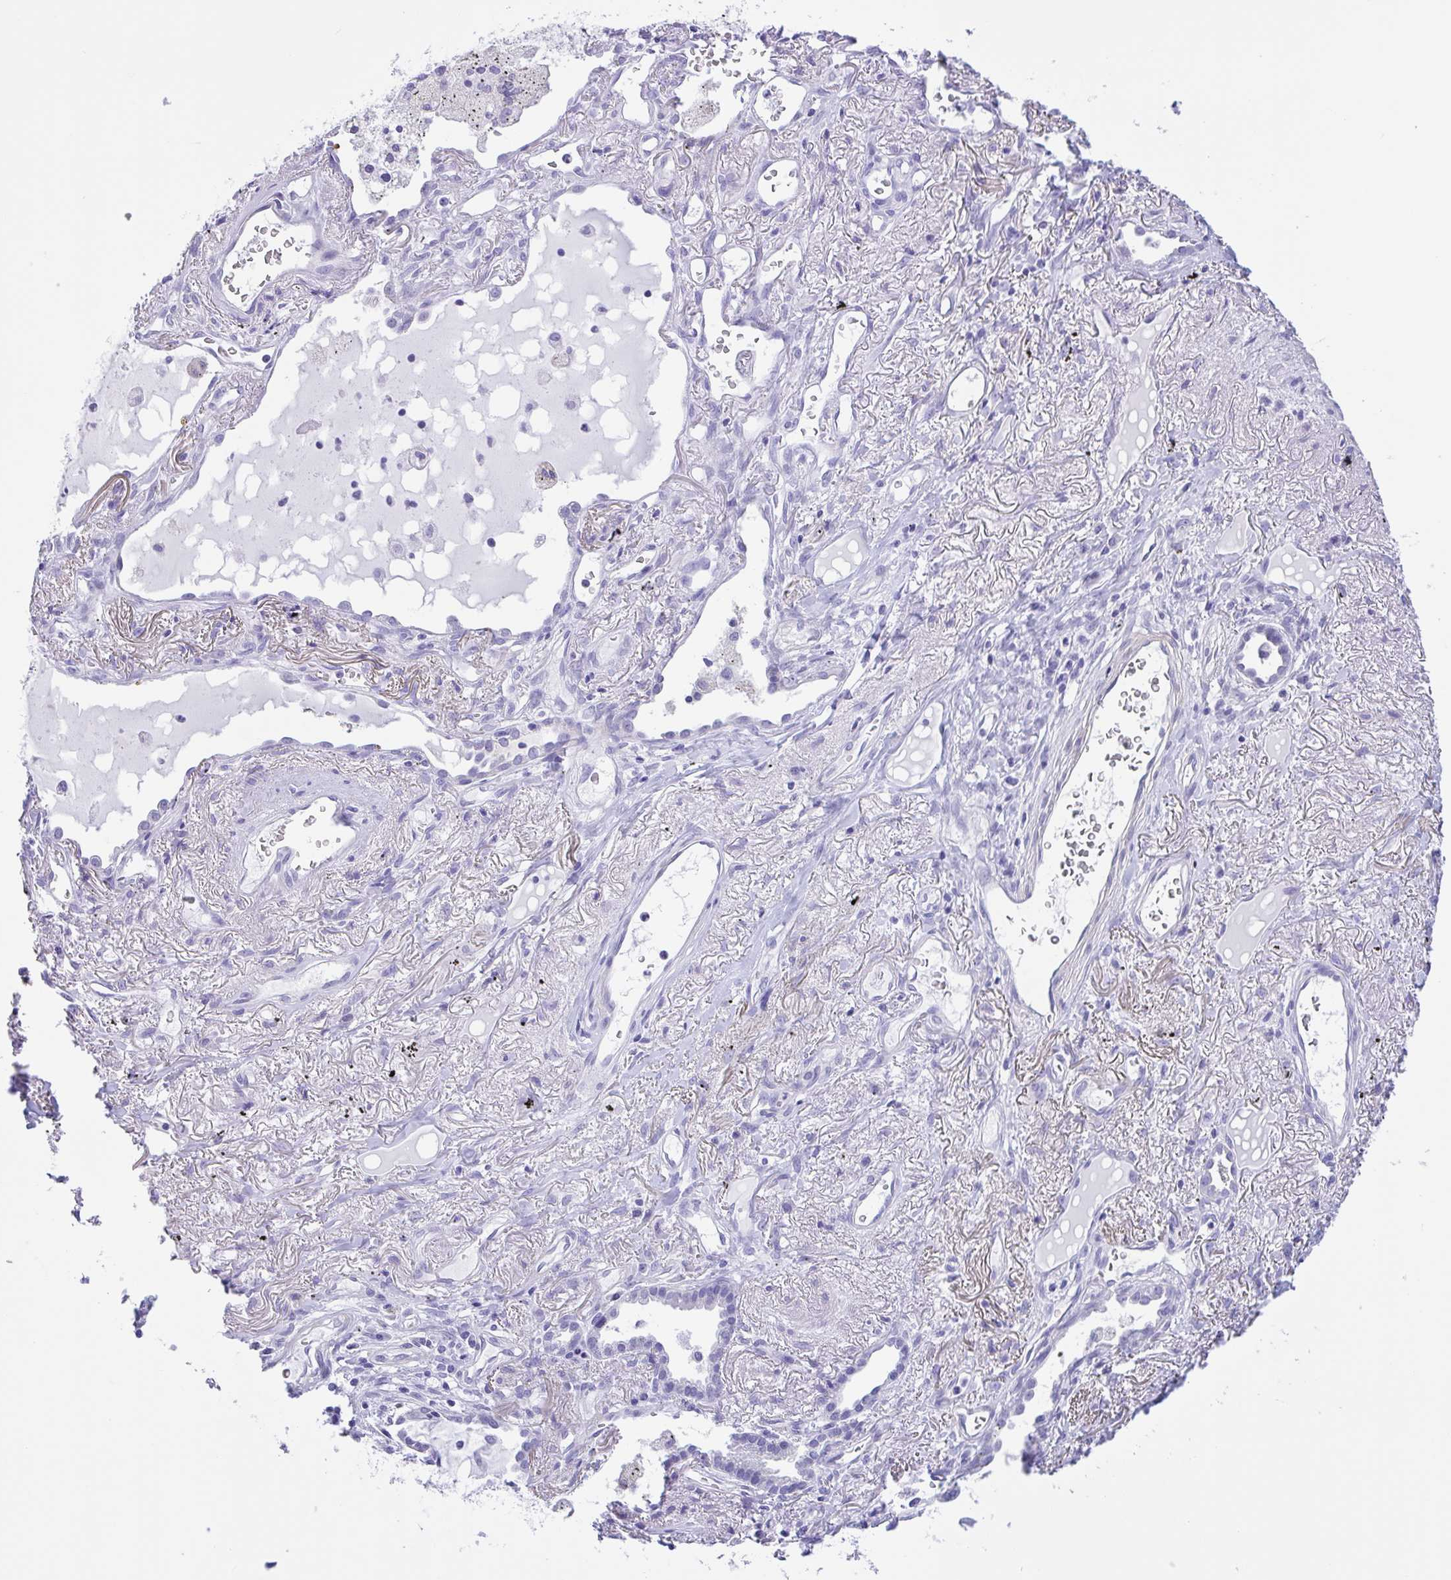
{"staining": {"intensity": "negative", "quantity": "none", "location": "none"}, "tissue": "lung cancer", "cell_type": "Tumor cells", "image_type": "cancer", "snomed": [{"axis": "morphology", "description": "Squamous cell carcinoma, NOS"}, {"axis": "topography", "description": "Lung"}], "caption": "A histopathology image of squamous cell carcinoma (lung) stained for a protein shows no brown staining in tumor cells.", "gene": "AHCYL2", "patient": {"sex": "male", "age": 74}}